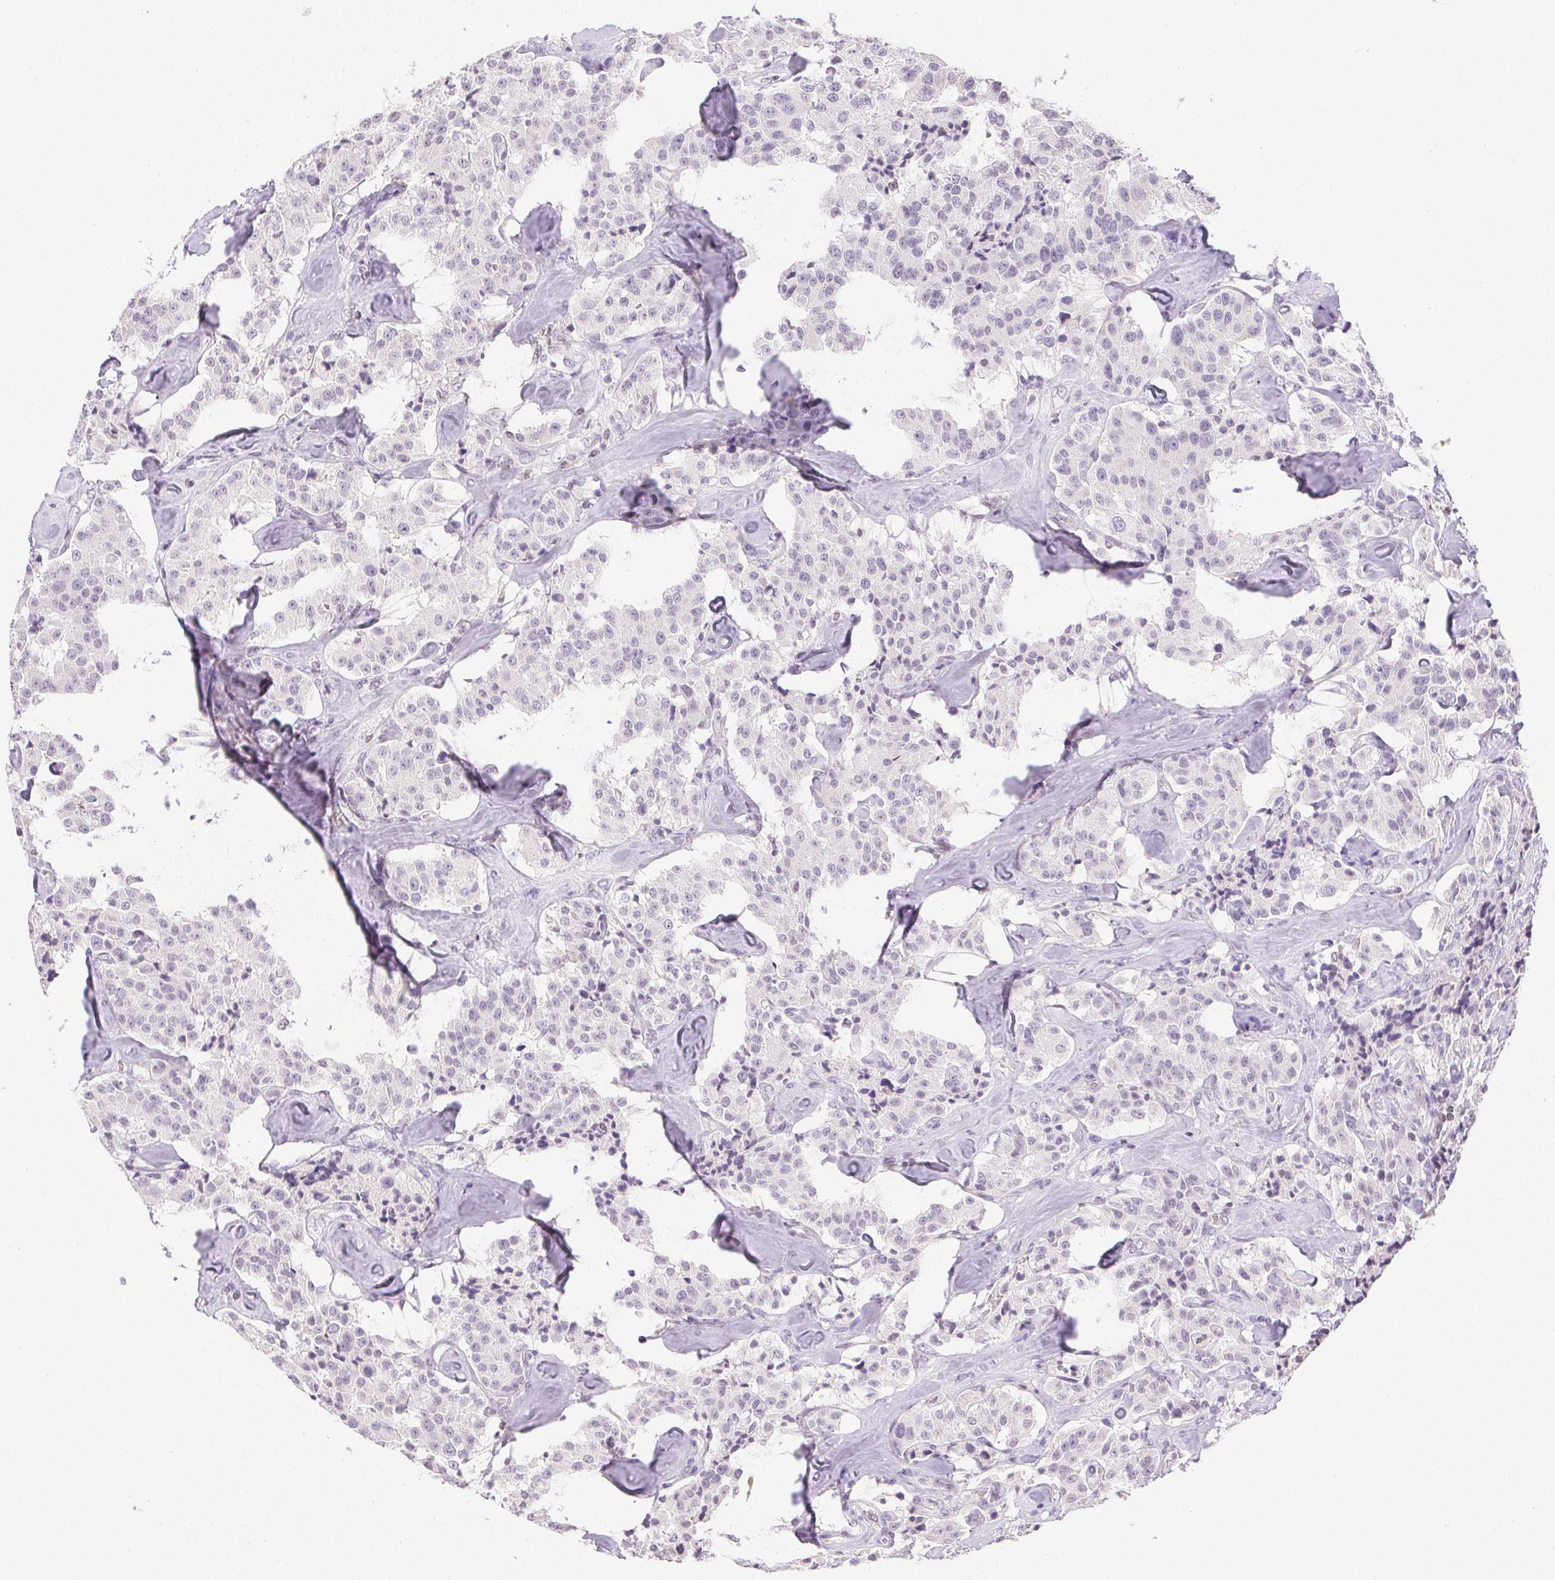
{"staining": {"intensity": "negative", "quantity": "none", "location": "none"}, "tissue": "carcinoid", "cell_type": "Tumor cells", "image_type": "cancer", "snomed": [{"axis": "morphology", "description": "Carcinoid, malignant, NOS"}, {"axis": "topography", "description": "Pancreas"}], "caption": "There is no significant staining in tumor cells of carcinoid.", "gene": "PRL", "patient": {"sex": "male", "age": 41}}